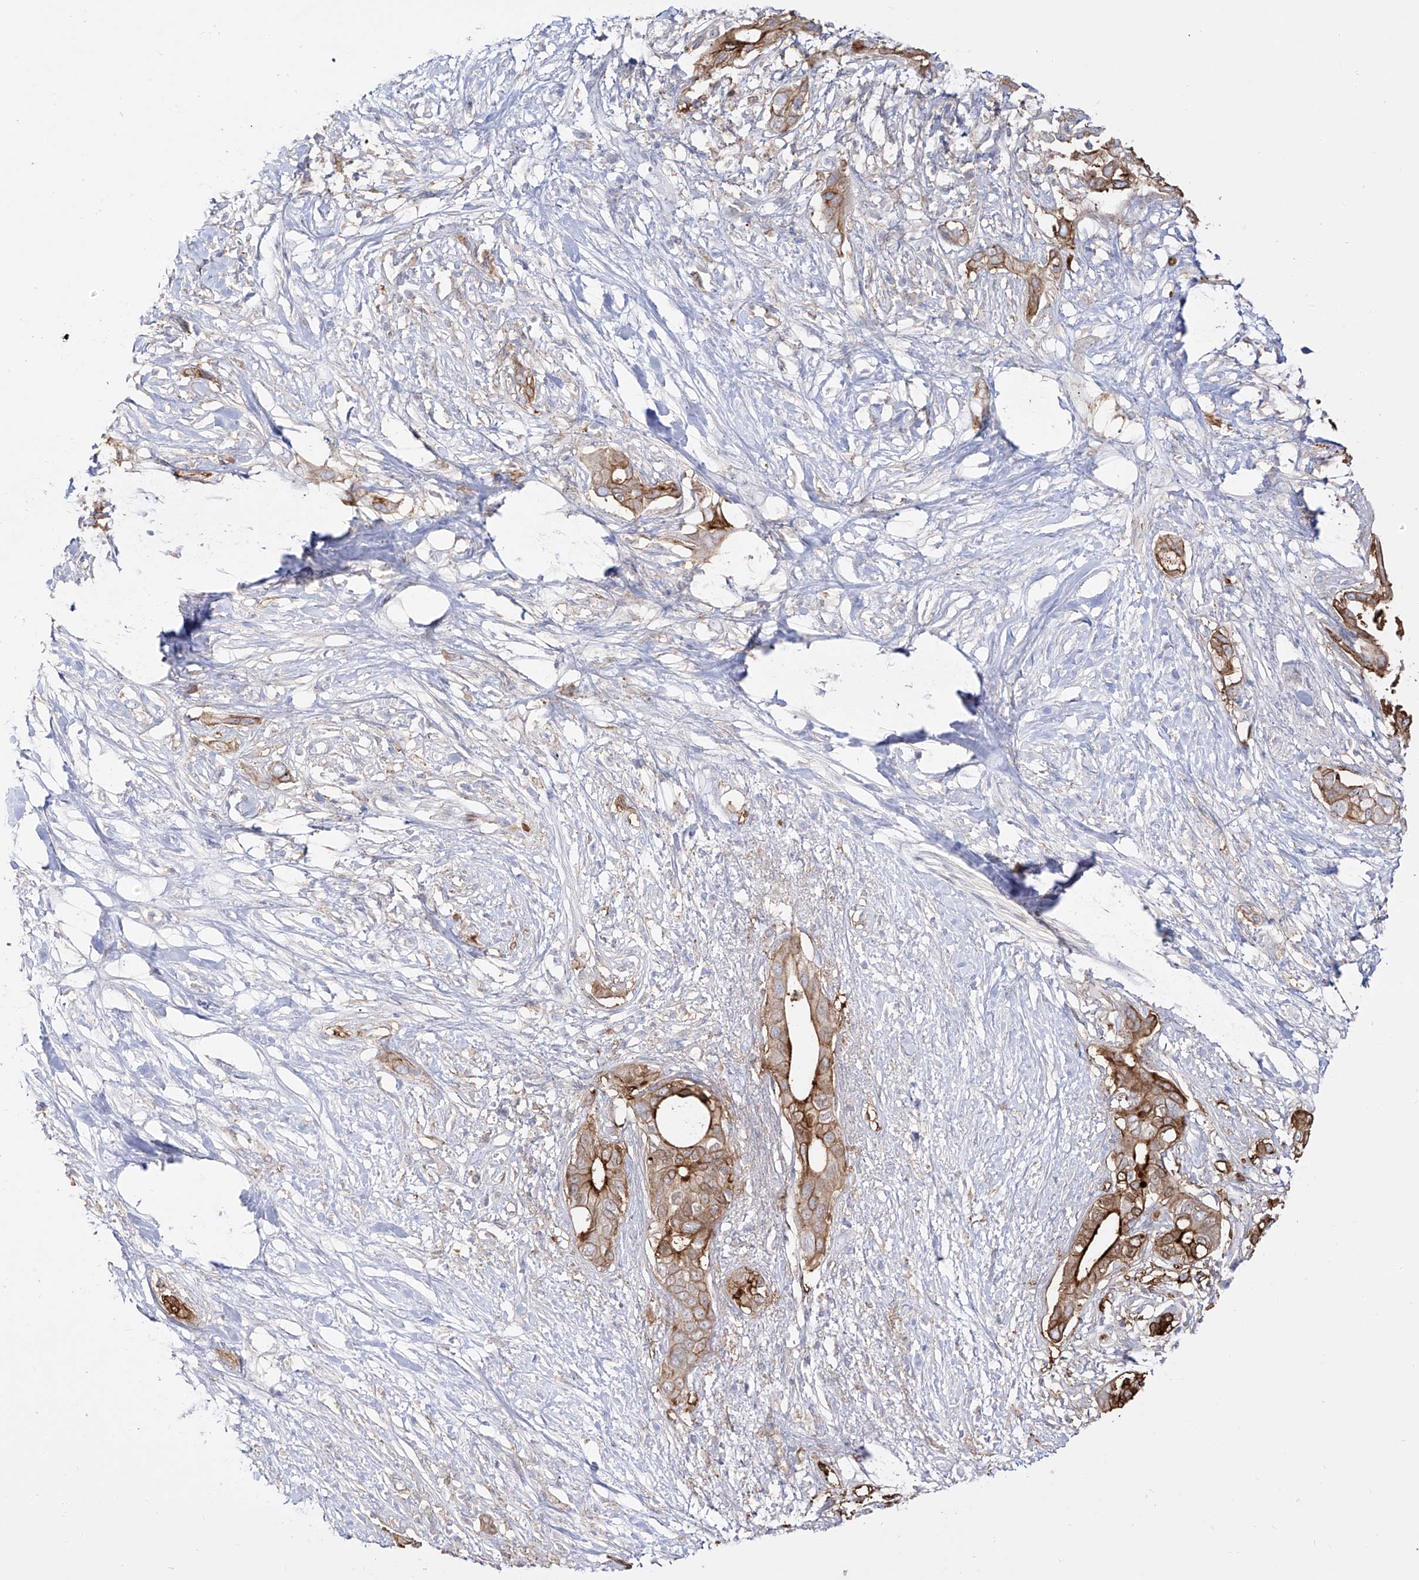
{"staining": {"intensity": "strong", "quantity": "25%-75%", "location": "cytoplasmic/membranous"}, "tissue": "pancreatic cancer", "cell_type": "Tumor cells", "image_type": "cancer", "snomed": [{"axis": "morphology", "description": "Normal tissue, NOS"}, {"axis": "morphology", "description": "Adenocarcinoma, NOS"}, {"axis": "topography", "description": "Pancreas"}, {"axis": "topography", "description": "Peripheral nerve tissue"}], "caption": "Immunohistochemistry (IHC) staining of pancreatic adenocarcinoma, which displays high levels of strong cytoplasmic/membranous staining in about 25%-75% of tumor cells indicating strong cytoplasmic/membranous protein expression. The staining was performed using DAB (3,3'-diaminobenzidine) (brown) for protein detection and nuclei were counterstained in hematoxylin (blue).", "gene": "ZGRF1", "patient": {"sex": "male", "age": 59}}